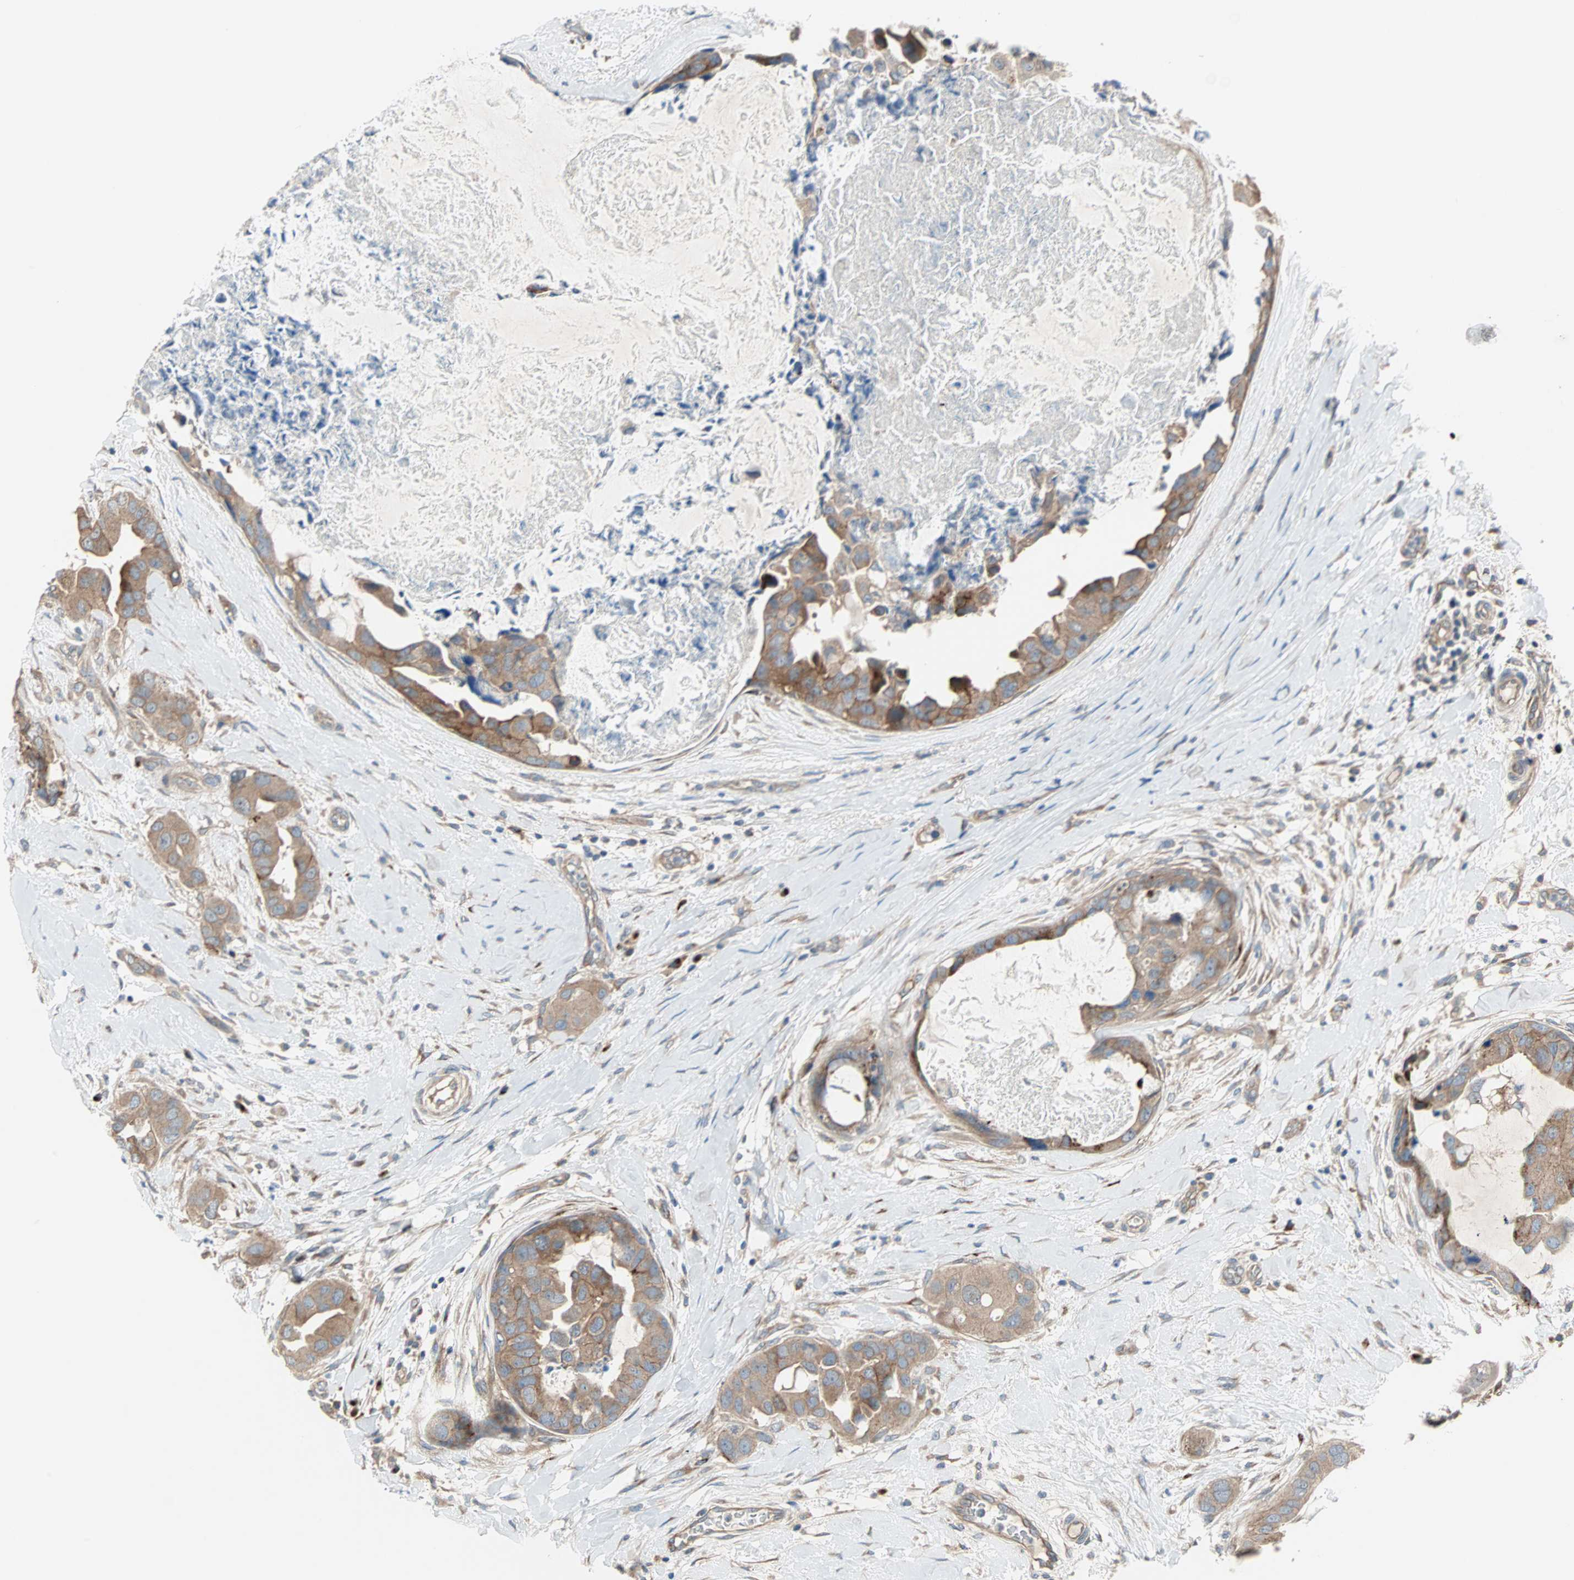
{"staining": {"intensity": "moderate", "quantity": ">75%", "location": "cytoplasmic/membranous"}, "tissue": "breast cancer", "cell_type": "Tumor cells", "image_type": "cancer", "snomed": [{"axis": "morphology", "description": "Duct carcinoma"}, {"axis": "topography", "description": "Breast"}], "caption": "Breast cancer stained with DAB (3,3'-diaminobenzidine) immunohistochemistry (IHC) shows medium levels of moderate cytoplasmic/membranous expression in approximately >75% of tumor cells.", "gene": "PDE8A", "patient": {"sex": "female", "age": 40}}